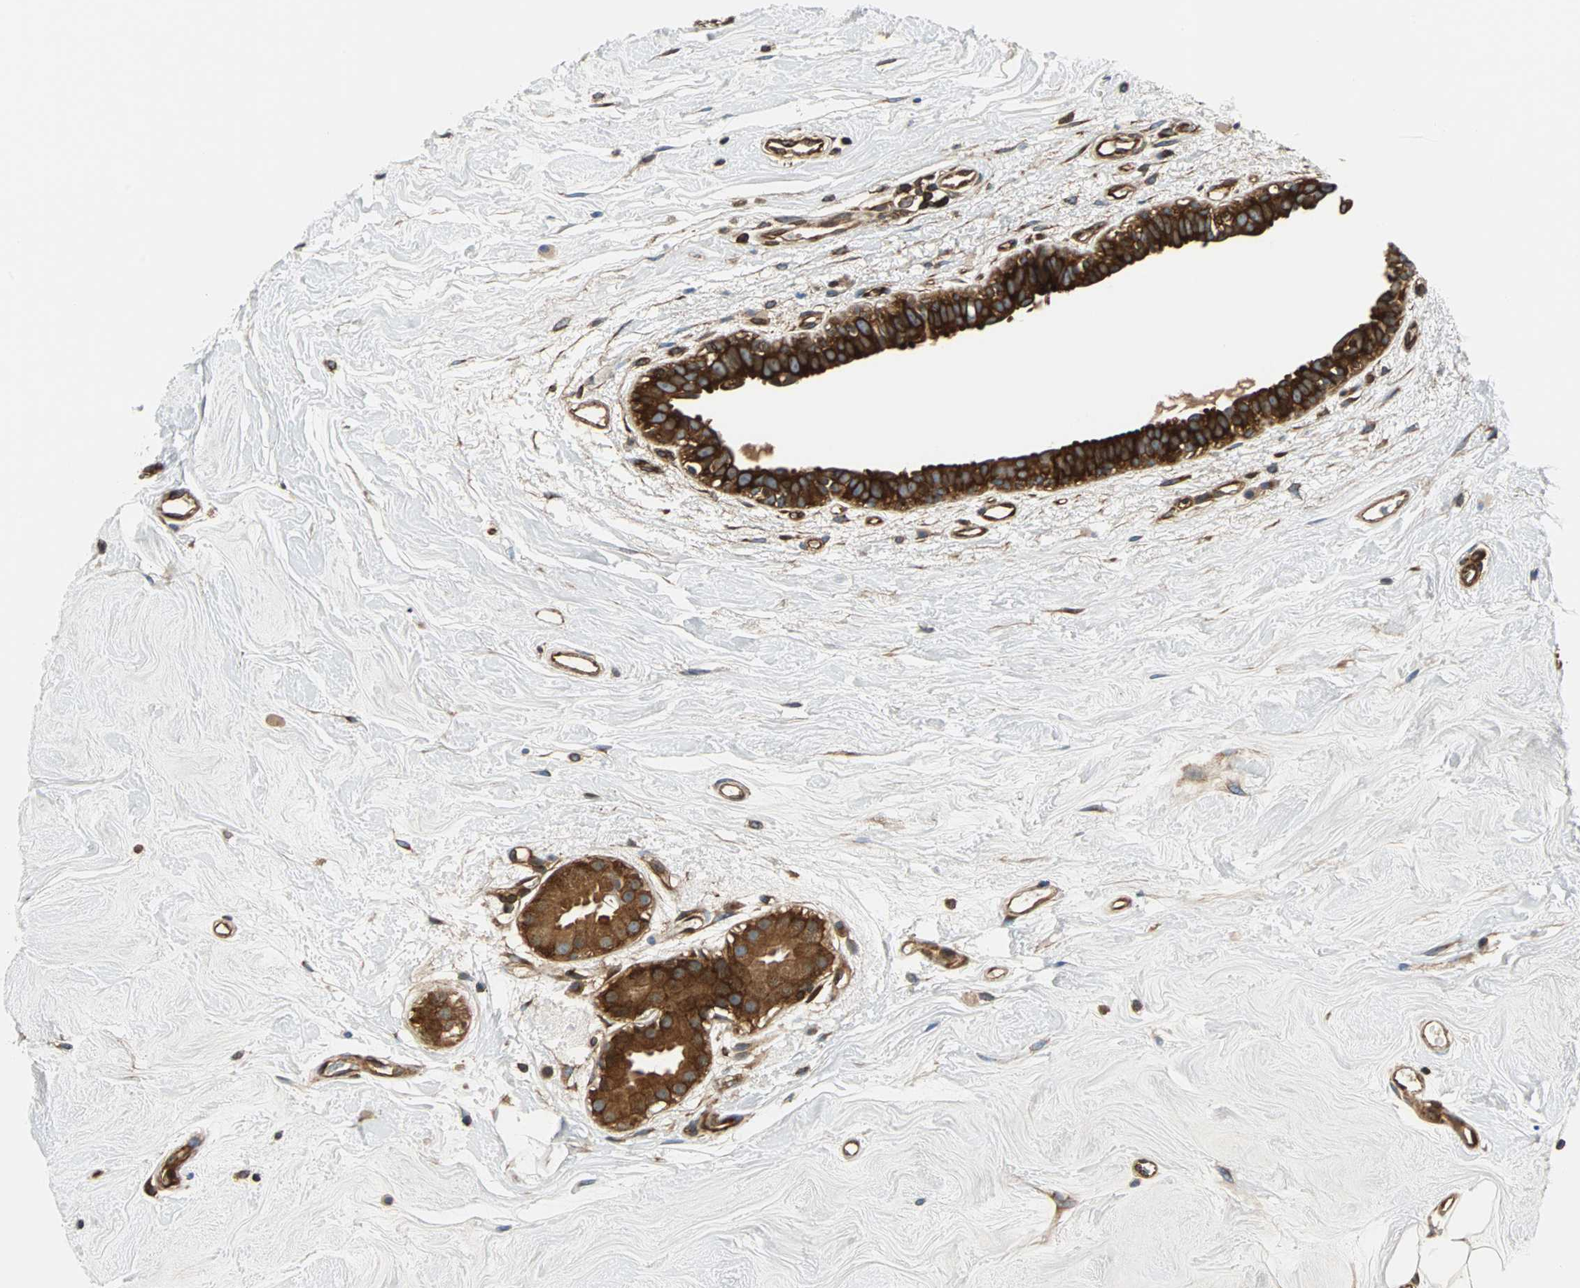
{"staining": {"intensity": "strong", "quantity": ">75%", "location": "cytoplasmic/membranous"}, "tissue": "breast cancer", "cell_type": "Tumor cells", "image_type": "cancer", "snomed": [{"axis": "morphology", "description": "Duct carcinoma"}, {"axis": "topography", "description": "Breast"}], "caption": "Immunohistochemistry staining of infiltrating ductal carcinoma (breast), which demonstrates high levels of strong cytoplasmic/membranous staining in approximately >75% of tumor cells indicating strong cytoplasmic/membranous protein positivity. The staining was performed using DAB (brown) for protein detection and nuclei were counterstained in hematoxylin (blue).", "gene": "RELA", "patient": {"sex": "female", "age": 40}}